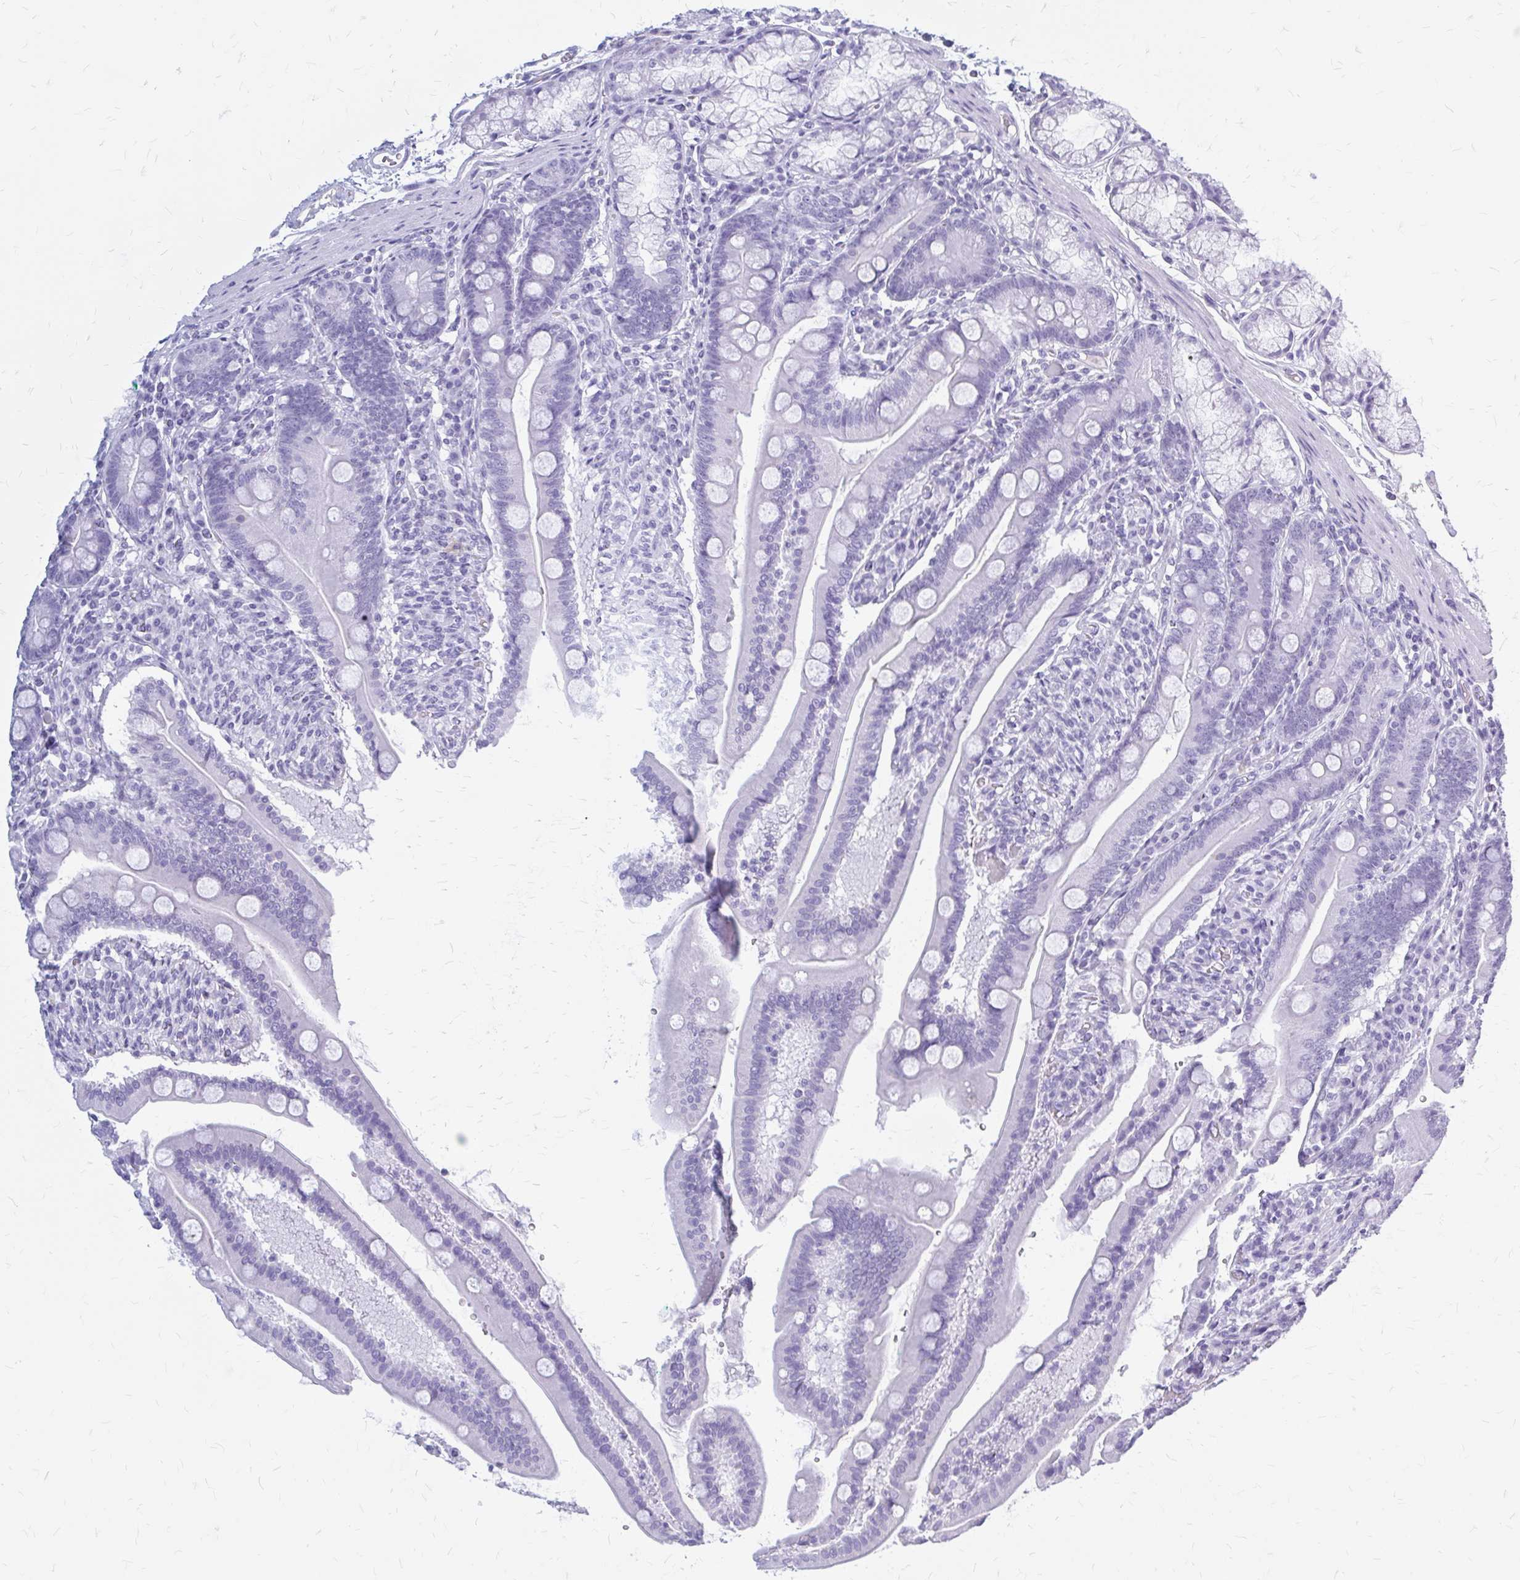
{"staining": {"intensity": "negative", "quantity": "none", "location": "none"}, "tissue": "duodenum", "cell_type": "Glandular cells", "image_type": "normal", "snomed": [{"axis": "morphology", "description": "Normal tissue, NOS"}, {"axis": "topography", "description": "Duodenum"}], "caption": "Histopathology image shows no protein staining in glandular cells of normal duodenum. The staining is performed using DAB (3,3'-diaminobenzidine) brown chromogen with nuclei counter-stained in using hematoxylin.", "gene": "KLHDC7A", "patient": {"sex": "female", "age": 67}}